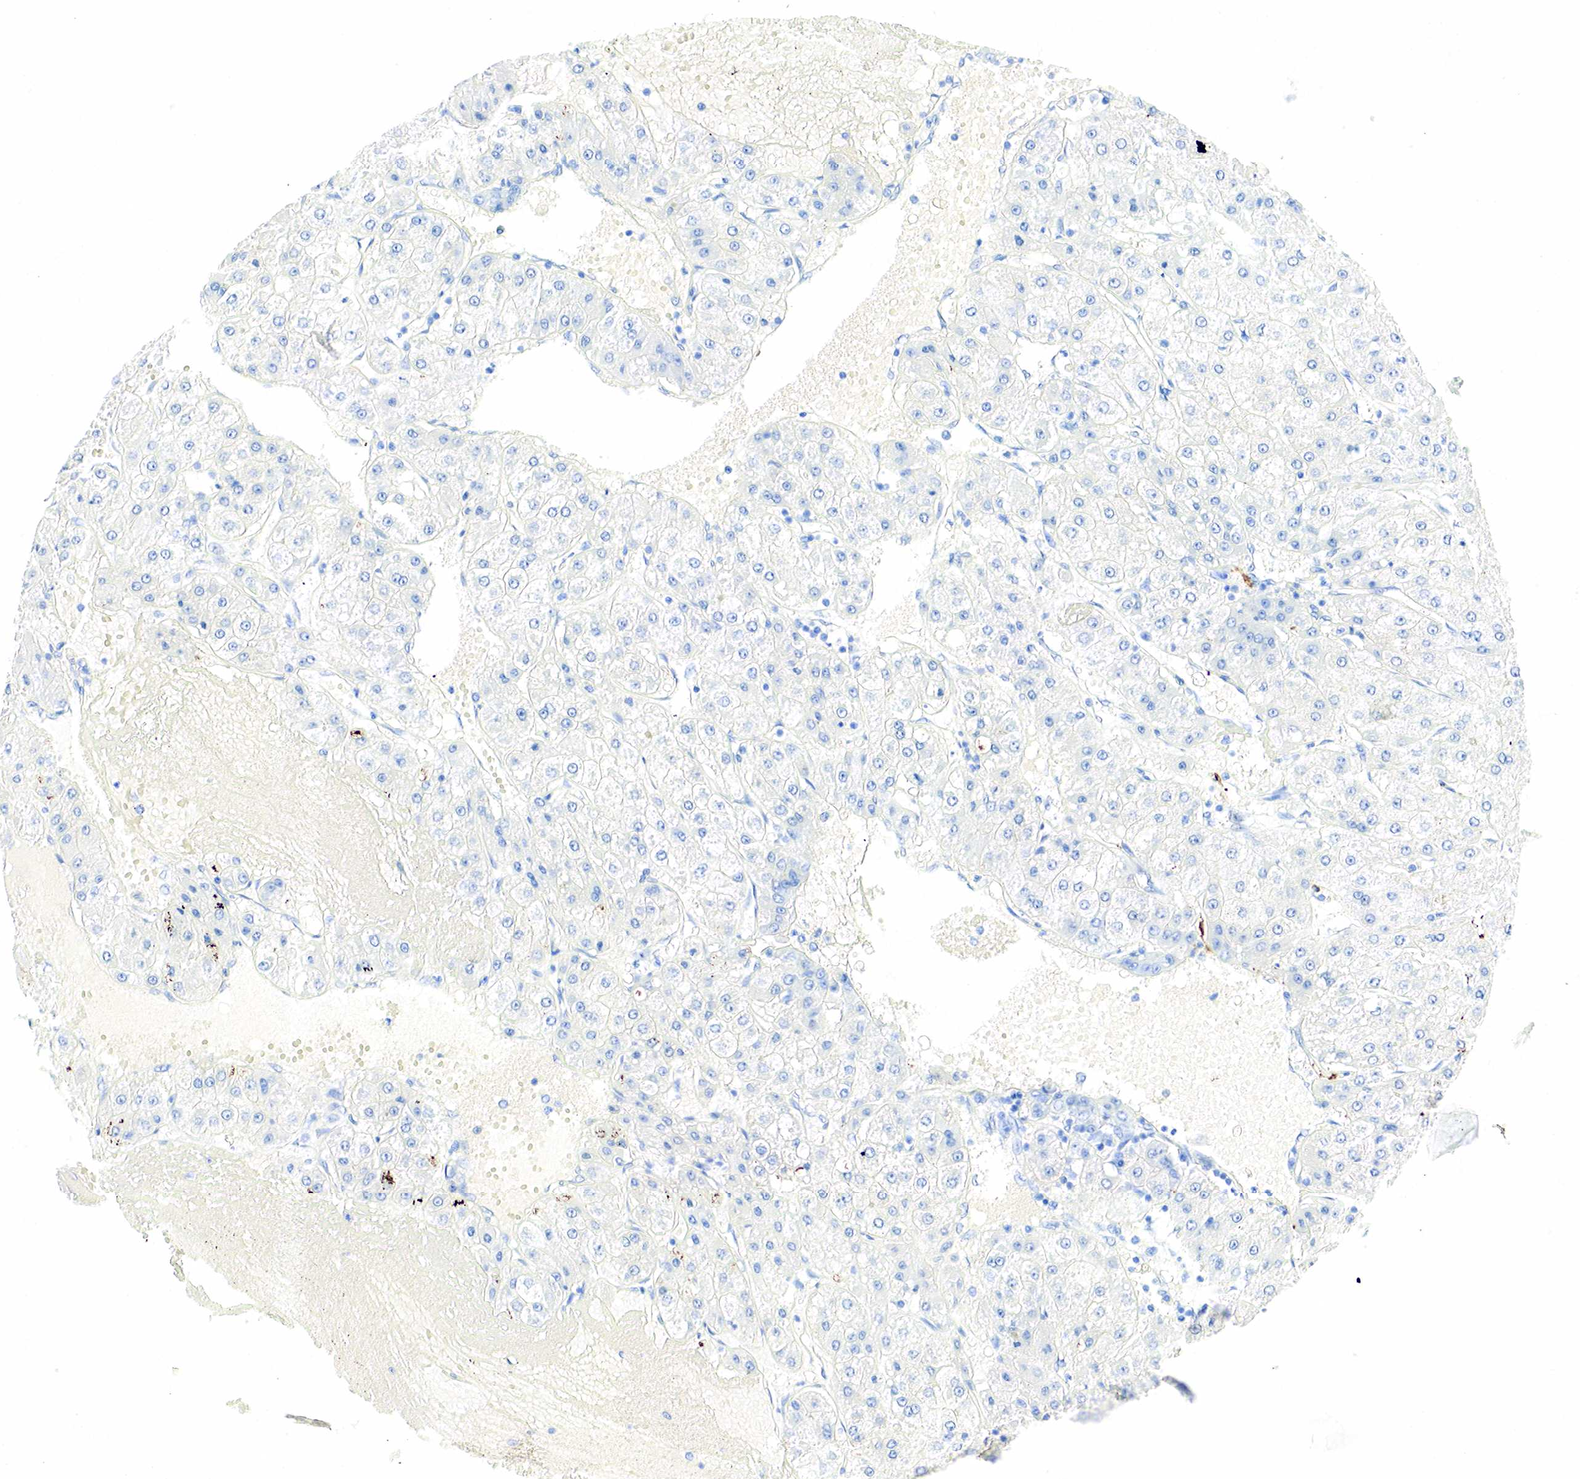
{"staining": {"intensity": "negative", "quantity": "none", "location": "none"}, "tissue": "stomach cancer", "cell_type": "Tumor cells", "image_type": "cancer", "snomed": [{"axis": "morphology", "description": "Adenocarcinoma, NOS"}, {"axis": "topography", "description": "Stomach"}], "caption": "IHC of human stomach adenocarcinoma exhibits no staining in tumor cells.", "gene": "ACTA1", "patient": {"sex": "female", "age": 76}}